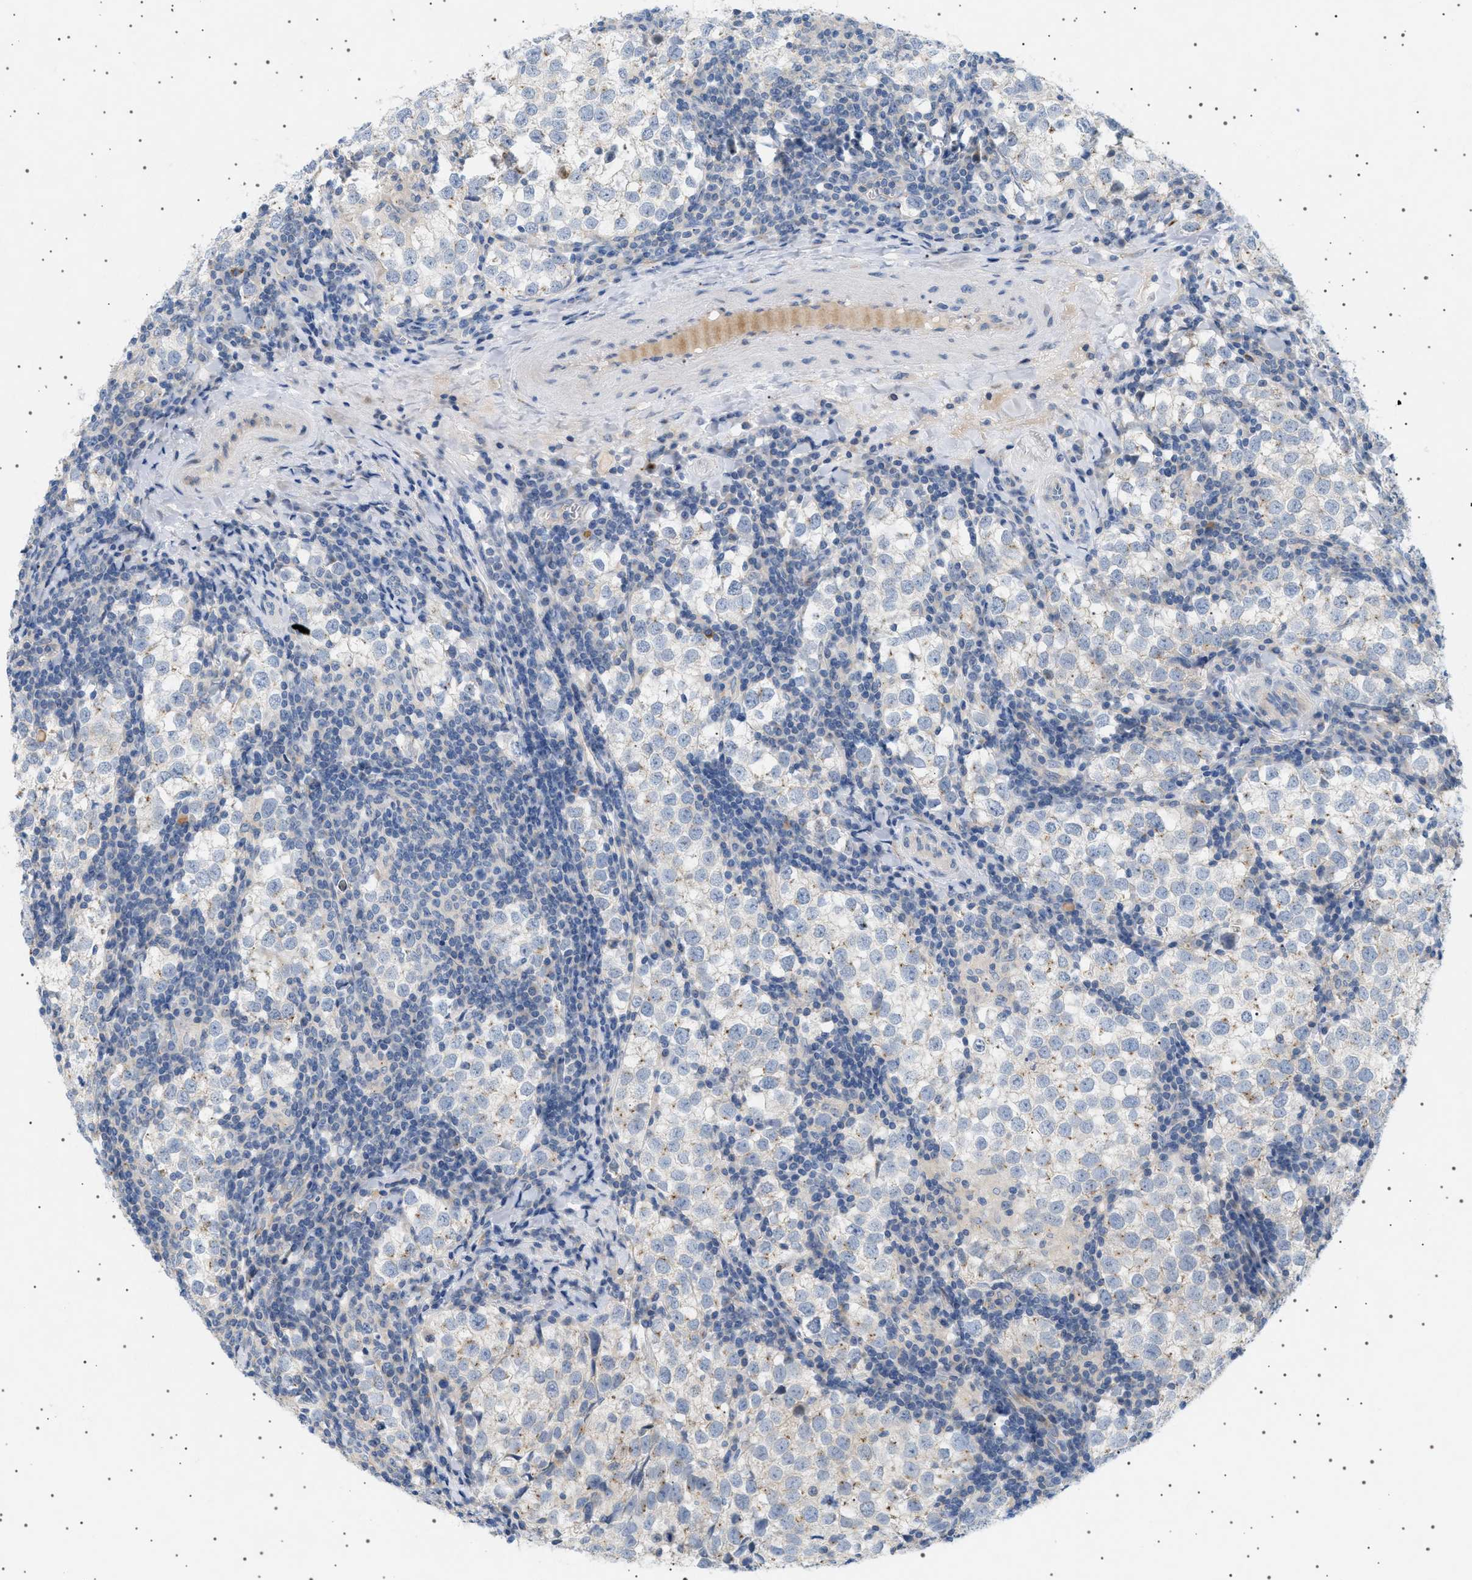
{"staining": {"intensity": "negative", "quantity": "none", "location": "none"}, "tissue": "testis cancer", "cell_type": "Tumor cells", "image_type": "cancer", "snomed": [{"axis": "morphology", "description": "Seminoma, NOS"}, {"axis": "morphology", "description": "Carcinoma, Embryonal, NOS"}, {"axis": "topography", "description": "Testis"}], "caption": "This is an IHC histopathology image of human testis seminoma. There is no staining in tumor cells.", "gene": "ADCY10", "patient": {"sex": "male", "age": 36}}